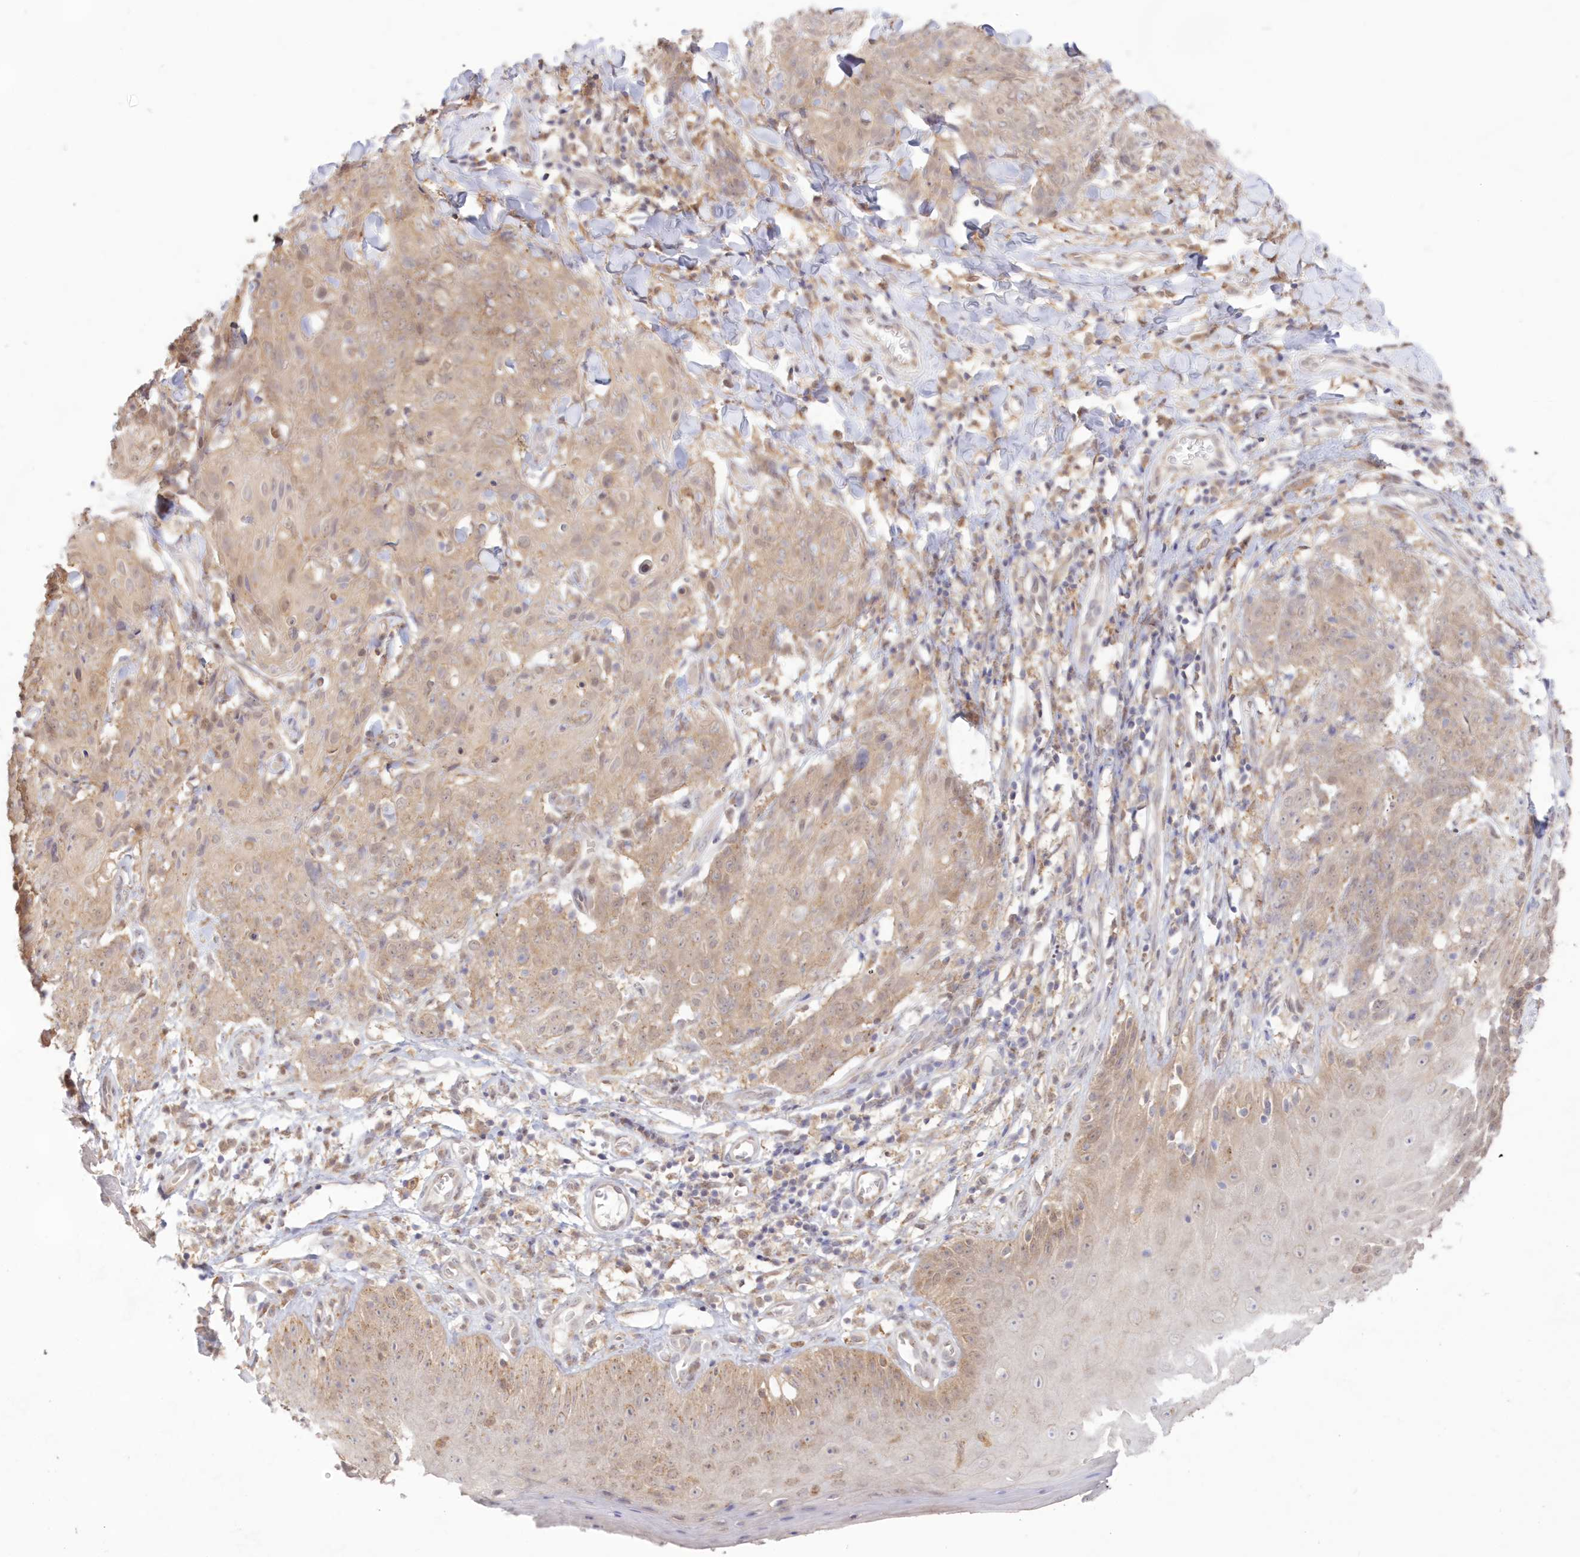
{"staining": {"intensity": "weak", "quantity": ">75%", "location": "cytoplasmic/membranous"}, "tissue": "skin cancer", "cell_type": "Tumor cells", "image_type": "cancer", "snomed": [{"axis": "morphology", "description": "Squamous cell carcinoma, NOS"}, {"axis": "topography", "description": "Skin"}, {"axis": "topography", "description": "Vulva"}], "caption": "Protein expression analysis of skin squamous cell carcinoma exhibits weak cytoplasmic/membranous staining in approximately >75% of tumor cells.", "gene": "RNPEP", "patient": {"sex": "female", "age": 85}}